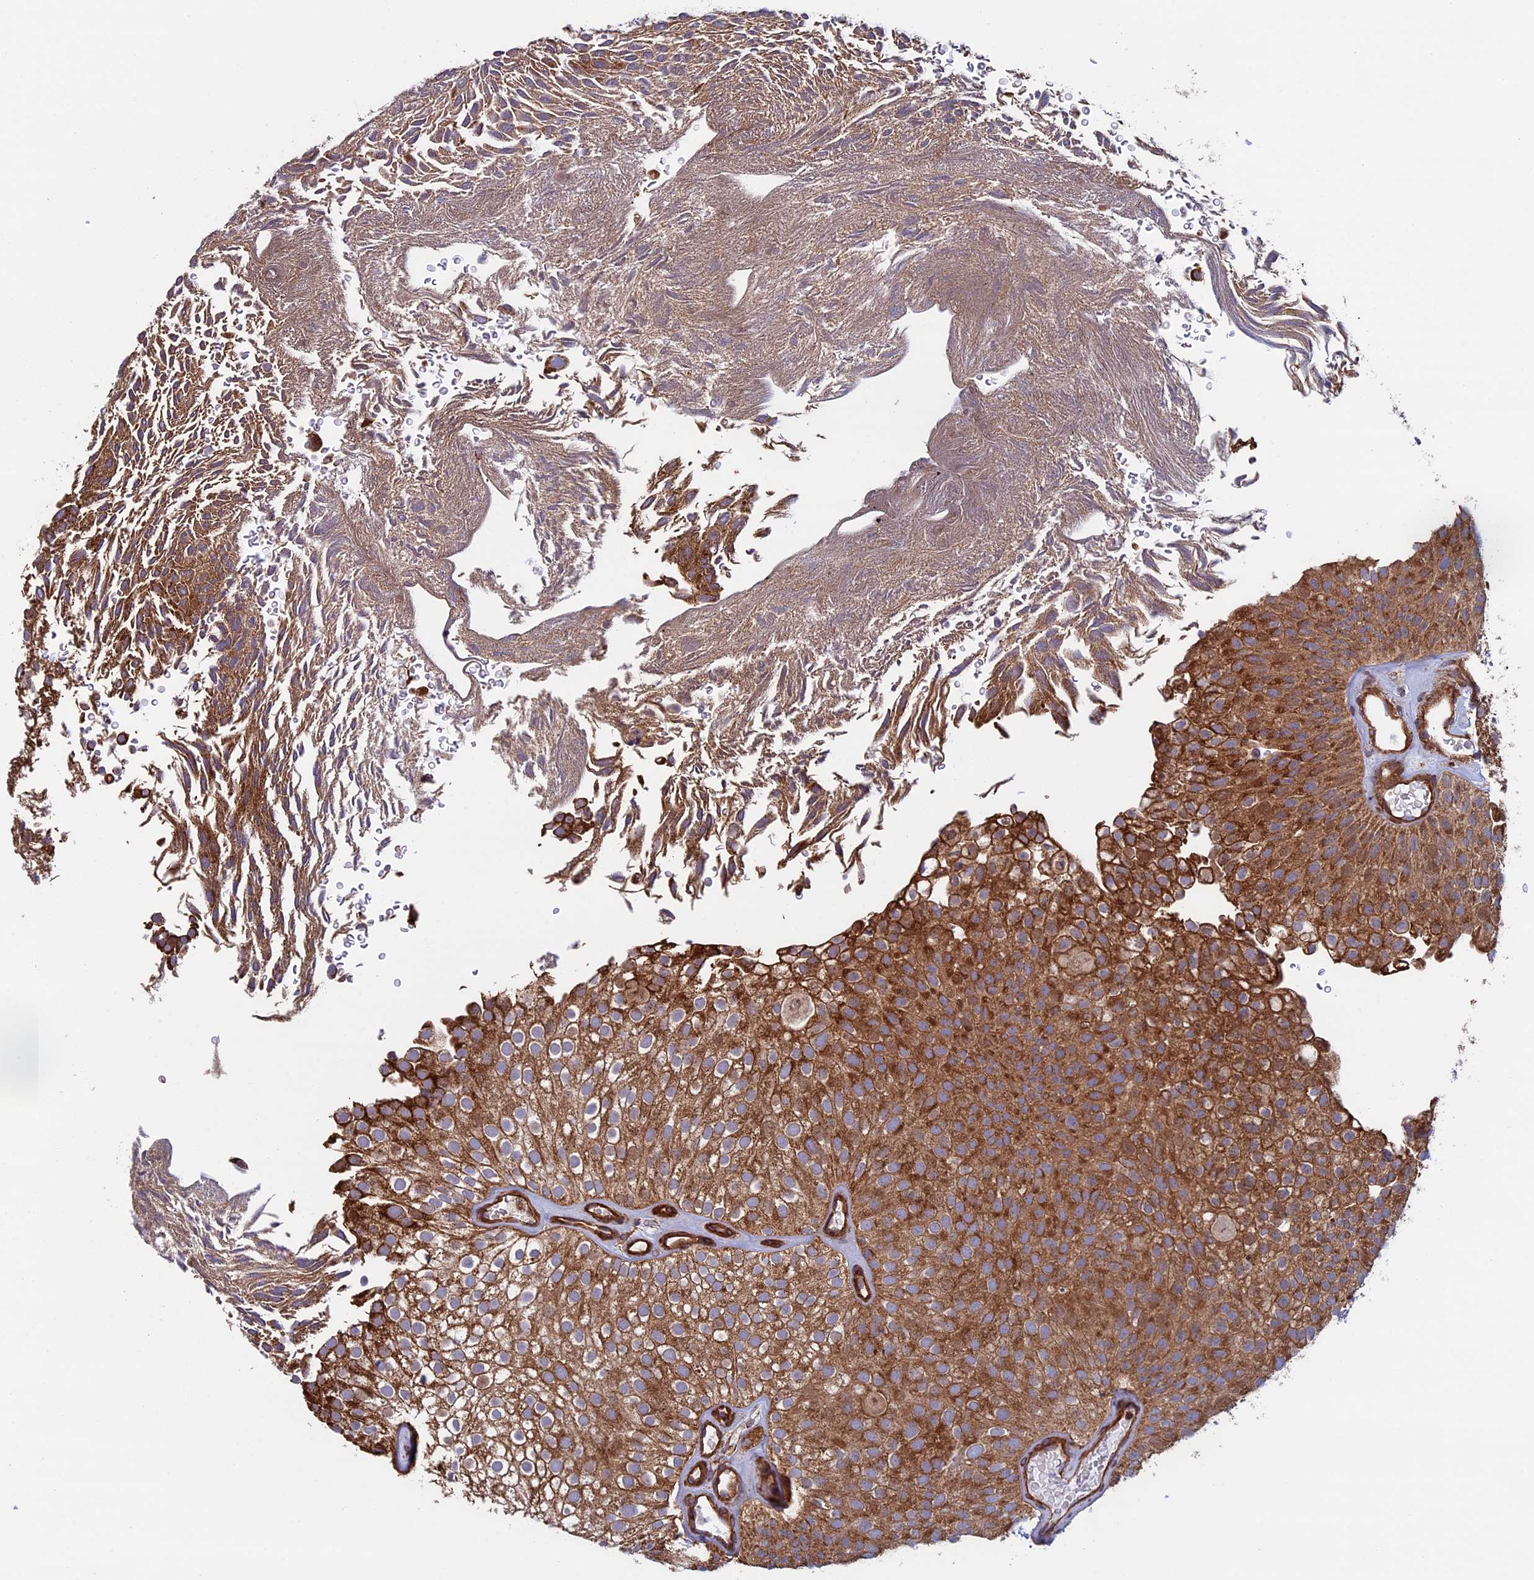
{"staining": {"intensity": "strong", "quantity": ">75%", "location": "cytoplasmic/membranous"}, "tissue": "urothelial cancer", "cell_type": "Tumor cells", "image_type": "cancer", "snomed": [{"axis": "morphology", "description": "Urothelial carcinoma, Low grade"}, {"axis": "topography", "description": "Urinary bladder"}], "caption": "Immunohistochemistry (IHC) (DAB (3,3'-diaminobenzidine)) staining of low-grade urothelial carcinoma shows strong cytoplasmic/membranous protein staining in about >75% of tumor cells. (DAB IHC with brightfield microscopy, high magnification).", "gene": "CCDC8", "patient": {"sex": "male", "age": 78}}